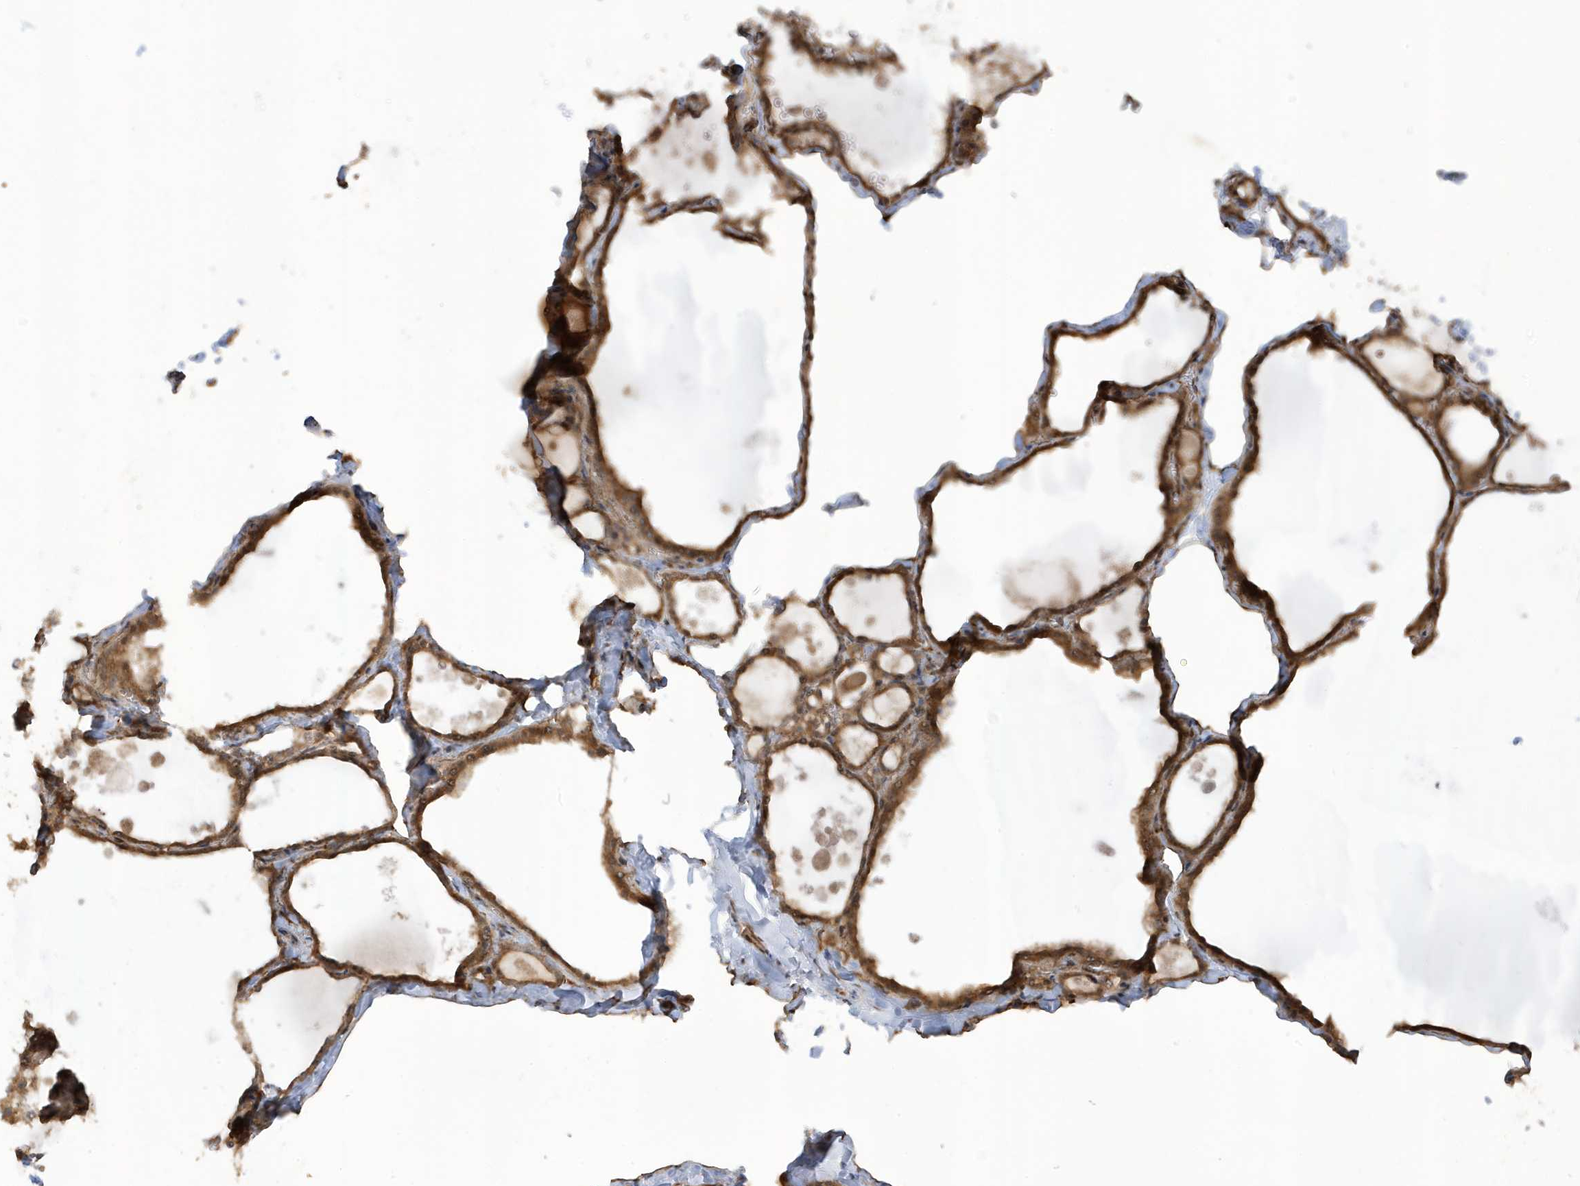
{"staining": {"intensity": "moderate", "quantity": ">75%", "location": "cytoplasmic/membranous"}, "tissue": "thyroid gland", "cell_type": "Glandular cells", "image_type": "normal", "snomed": [{"axis": "morphology", "description": "Normal tissue, NOS"}, {"axis": "topography", "description": "Thyroid gland"}], "caption": "IHC histopathology image of benign thyroid gland: human thyroid gland stained using immunohistochemistry demonstrates medium levels of moderate protein expression localized specifically in the cytoplasmic/membranous of glandular cells, appearing as a cytoplasmic/membranous brown color.", "gene": "ECM2", "patient": {"sex": "male", "age": 56}}